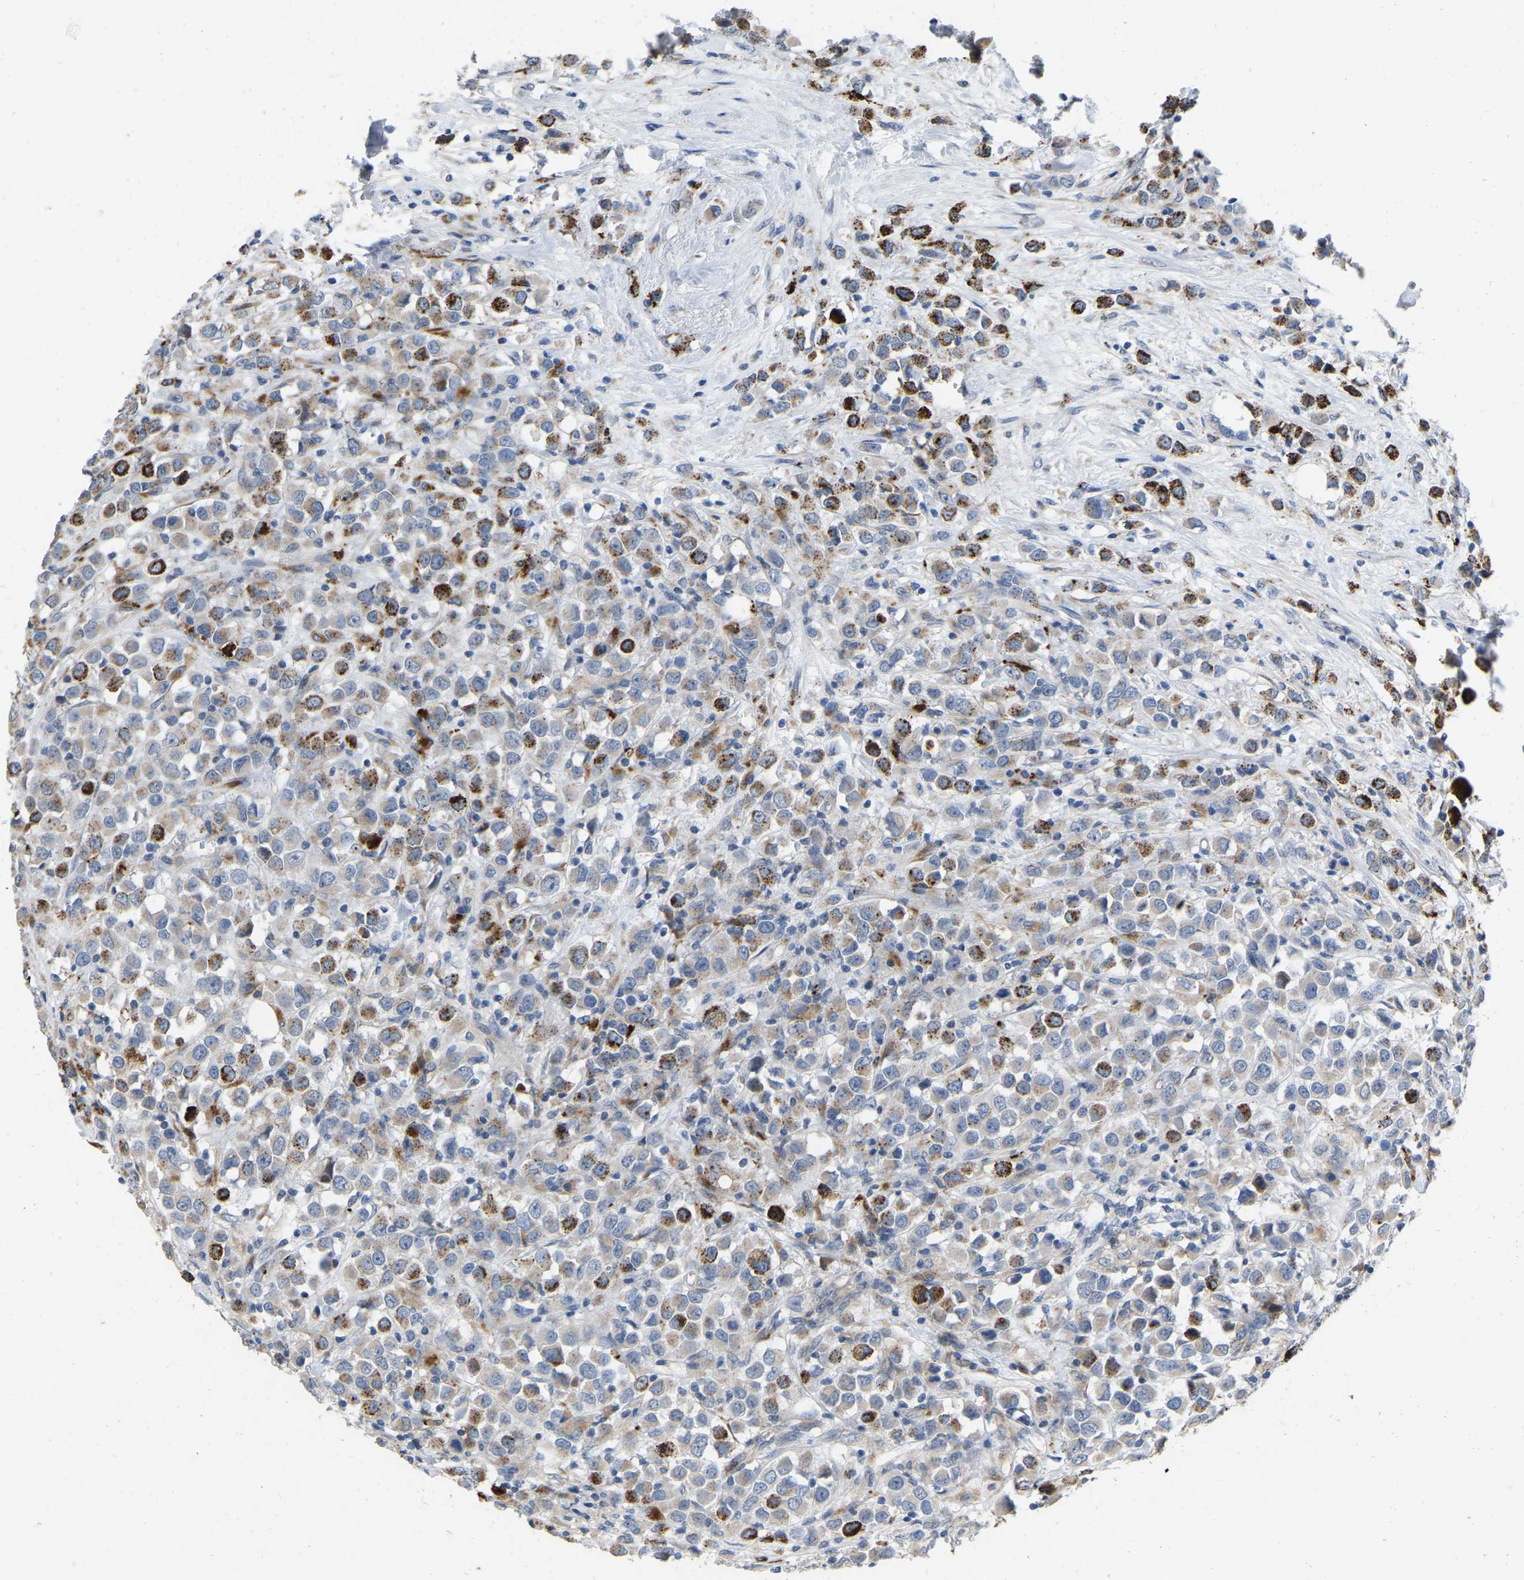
{"staining": {"intensity": "strong", "quantity": "25%-75%", "location": "cytoplasmic/membranous"}, "tissue": "breast cancer", "cell_type": "Tumor cells", "image_type": "cancer", "snomed": [{"axis": "morphology", "description": "Duct carcinoma"}, {"axis": "topography", "description": "Breast"}], "caption": "This is an image of immunohistochemistry (IHC) staining of breast cancer, which shows strong expression in the cytoplasmic/membranous of tumor cells.", "gene": "RHEB", "patient": {"sex": "female", "age": 61}}